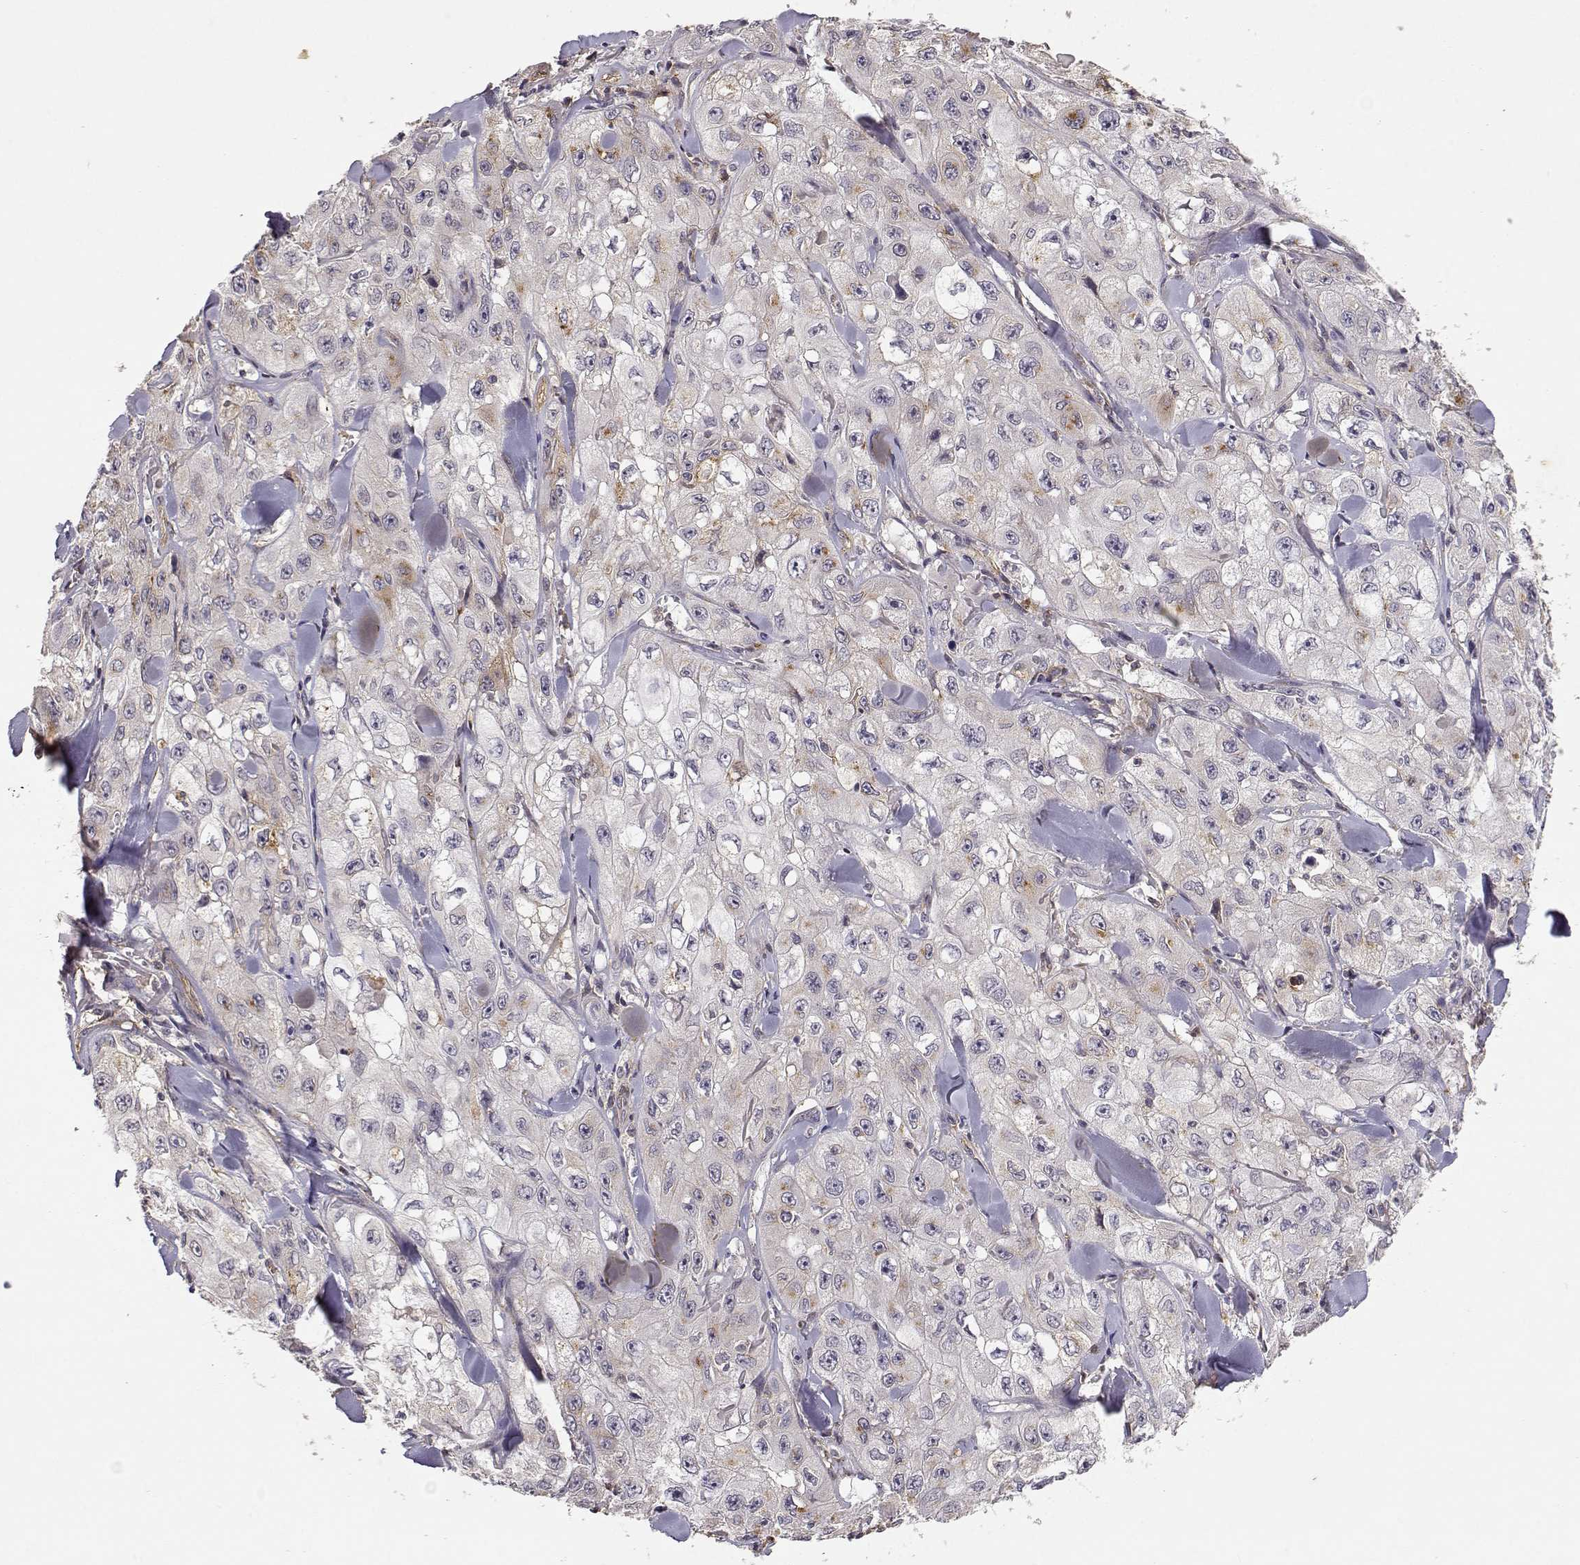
{"staining": {"intensity": "weak", "quantity": "<25%", "location": "cytoplasmic/membranous"}, "tissue": "skin cancer", "cell_type": "Tumor cells", "image_type": "cancer", "snomed": [{"axis": "morphology", "description": "Squamous cell carcinoma, NOS"}, {"axis": "topography", "description": "Skin"}, {"axis": "topography", "description": "Subcutis"}], "caption": "Tumor cells show no significant protein staining in squamous cell carcinoma (skin). (DAB immunohistochemistry visualized using brightfield microscopy, high magnification).", "gene": "IFITM1", "patient": {"sex": "male", "age": 73}}